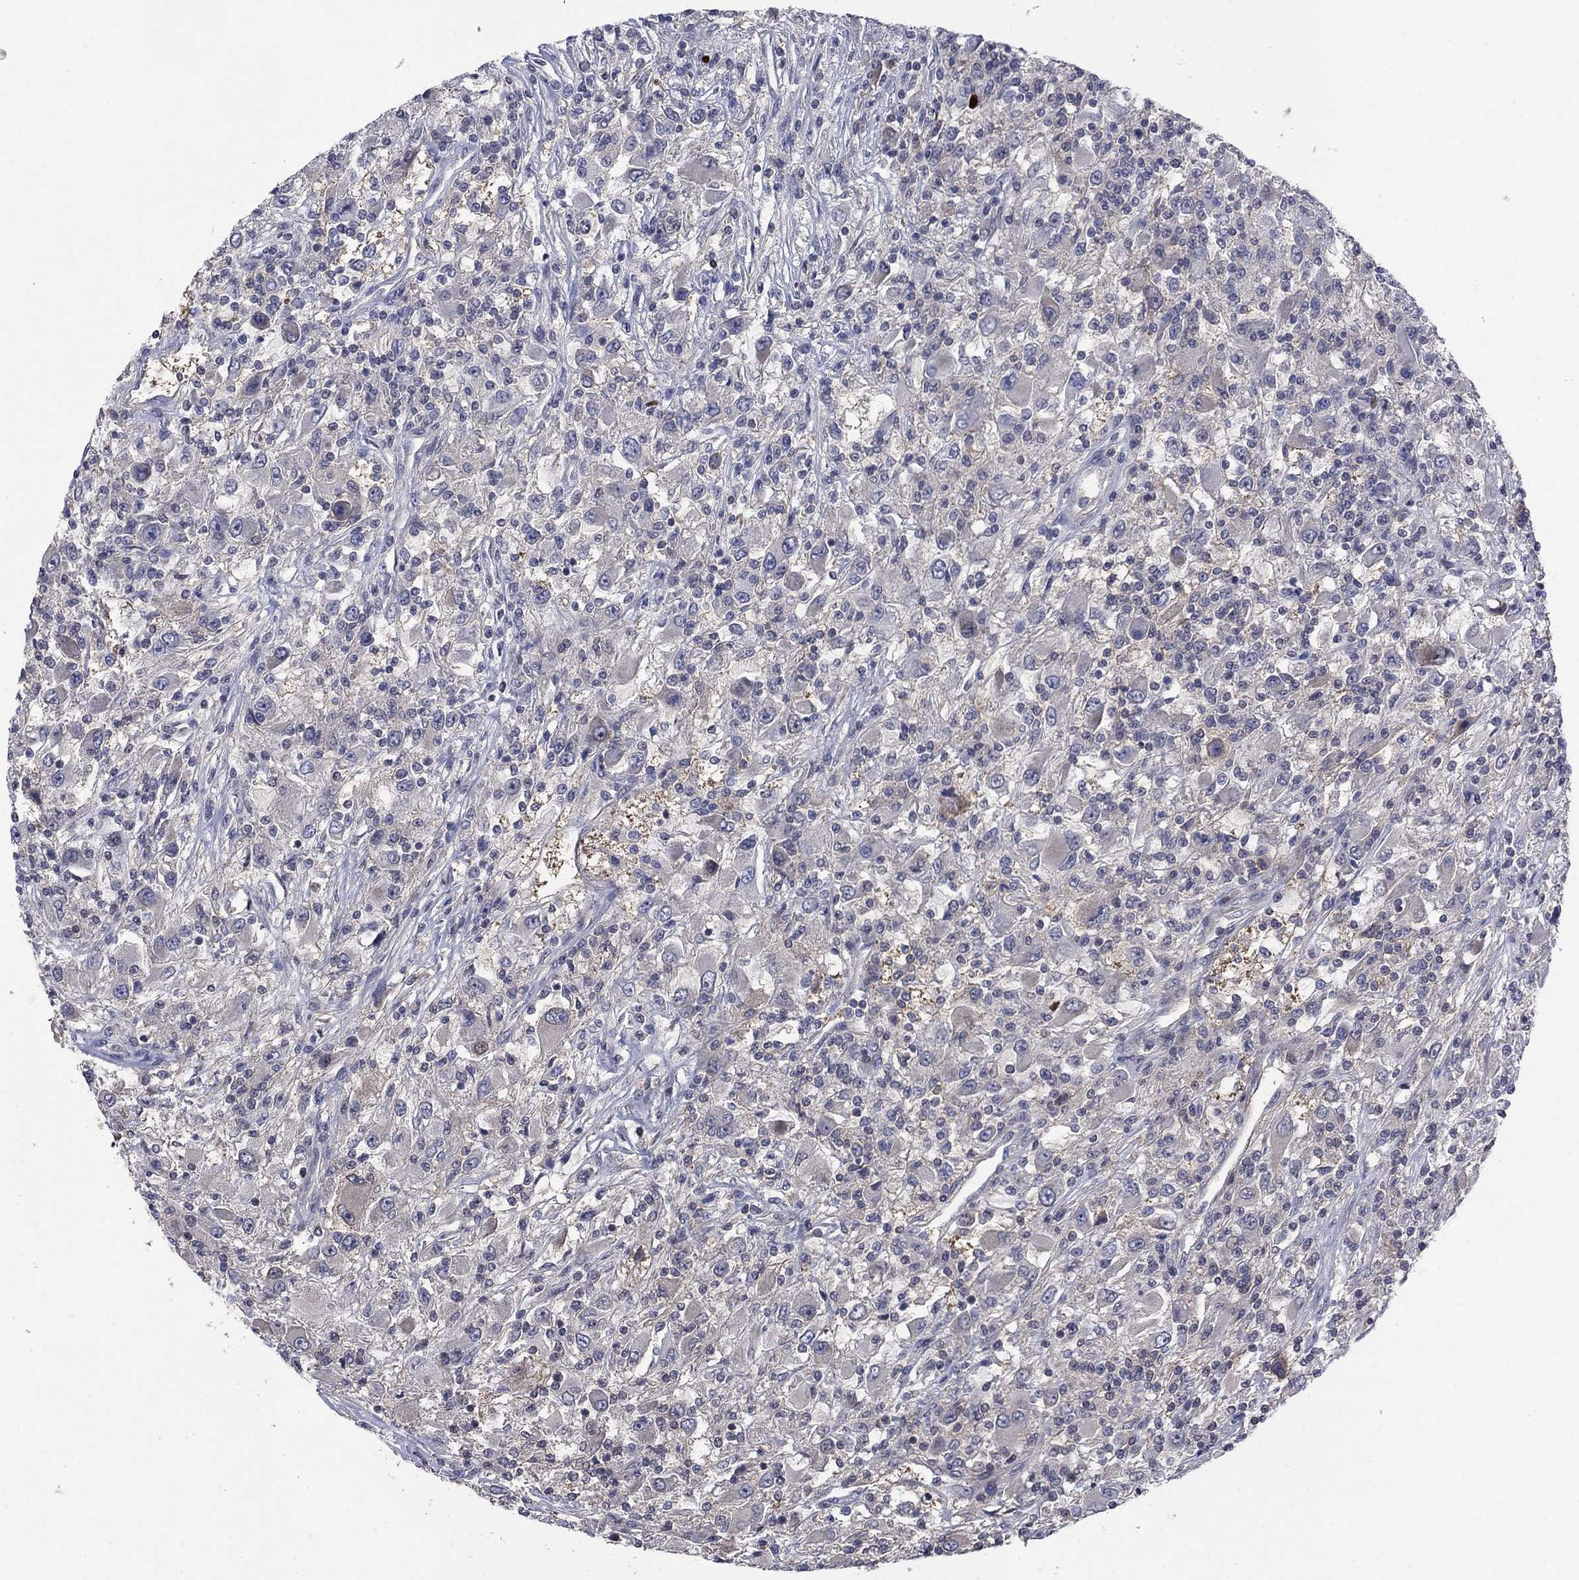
{"staining": {"intensity": "negative", "quantity": "none", "location": "none"}, "tissue": "renal cancer", "cell_type": "Tumor cells", "image_type": "cancer", "snomed": [{"axis": "morphology", "description": "Adenocarcinoma, NOS"}, {"axis": "topography", "description": "Kidney"}], "caption": "A histopathology image of human renal cancer is negative for staining in tumor cells. The staining is performed using DAB (3,3'-diaminobenzidine) brown chromogen with nuclei counter-stained in using hematoxylin.", "gene": "PDZD2", "patient": {"sex": "female", "age": 67}}